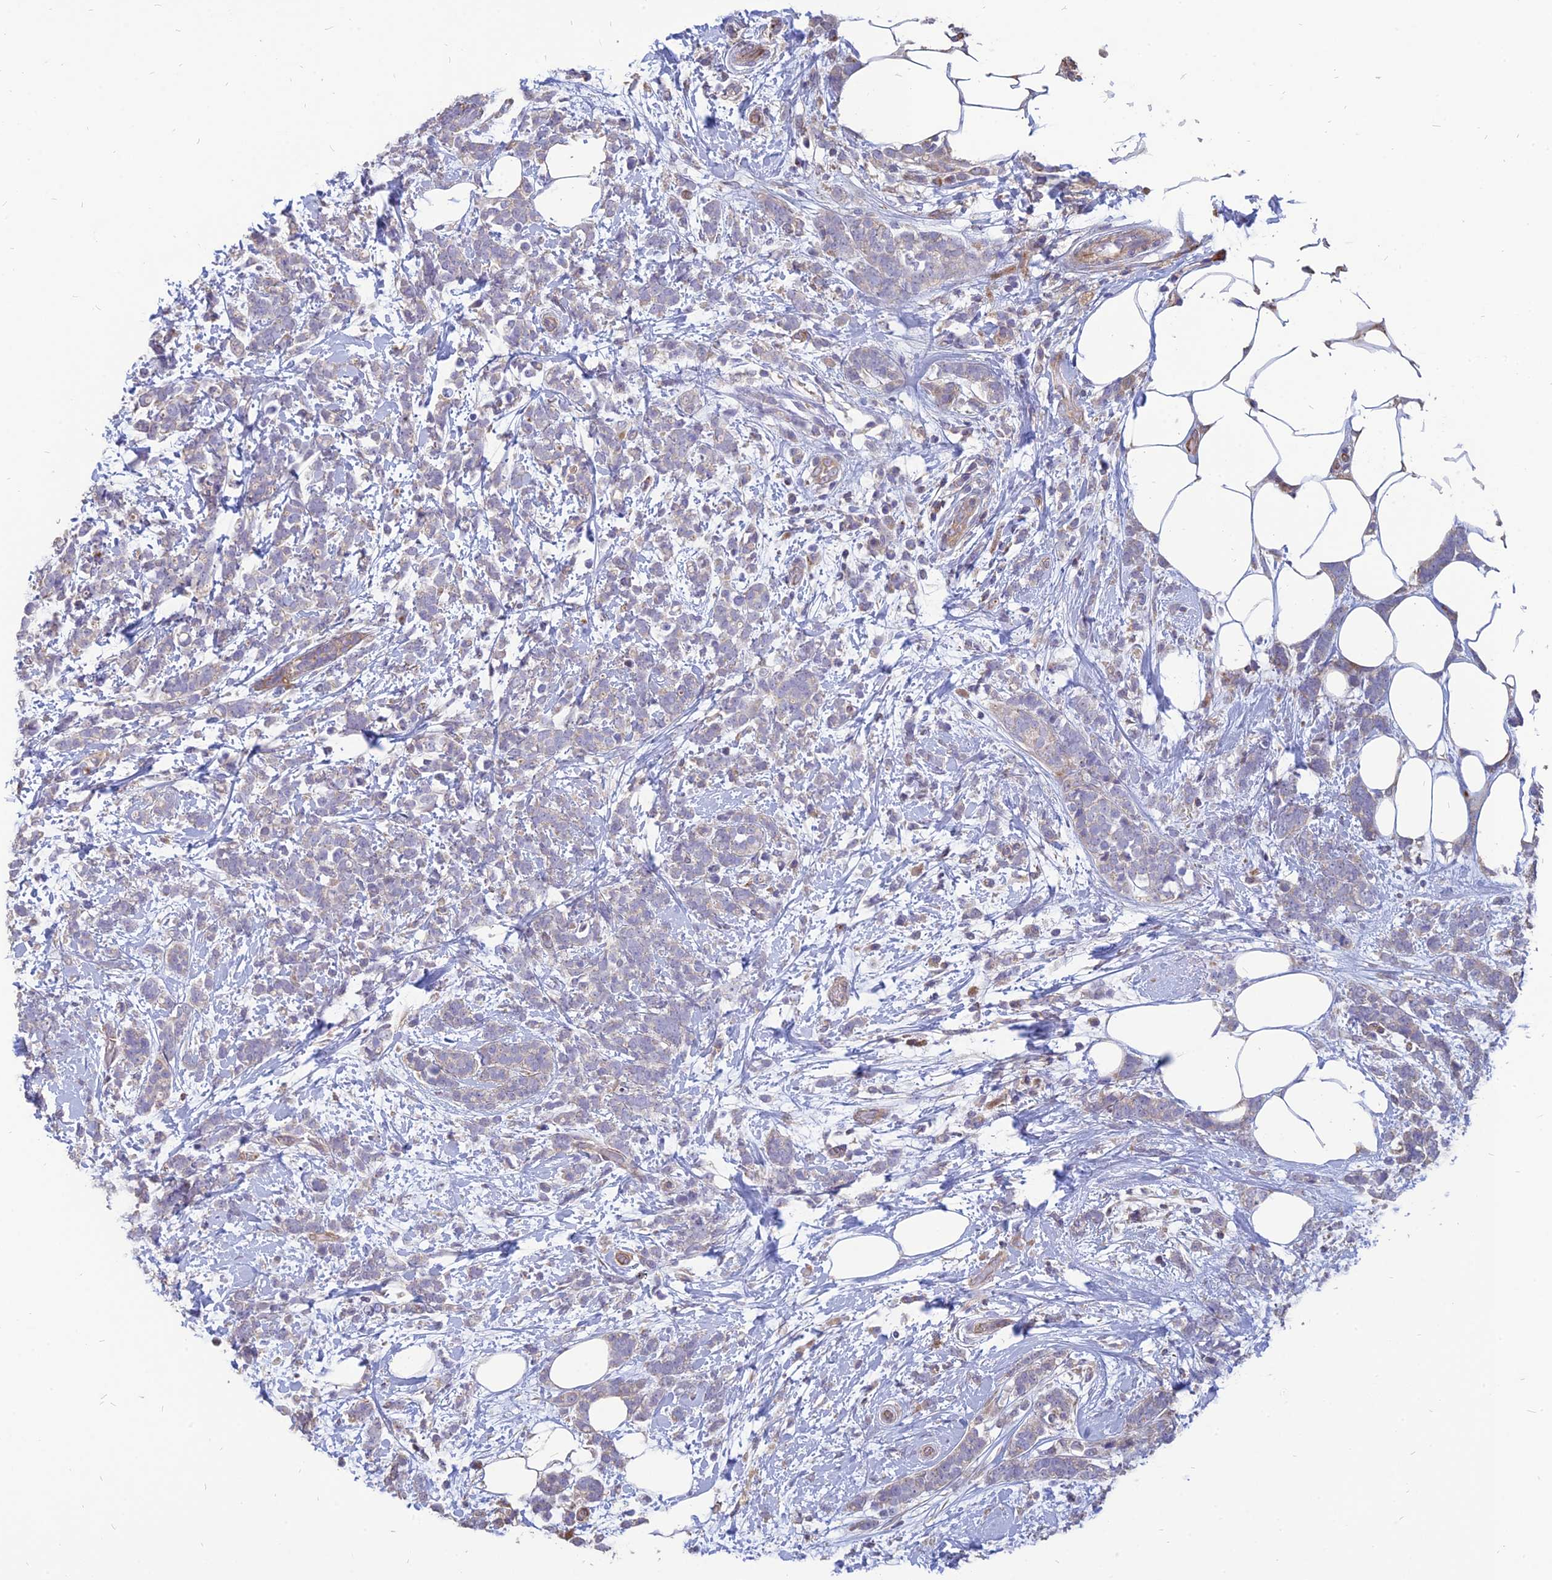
{"staining": {"intensity": "negative", "quantity": "none", "location": "none"}, "tissue": "breast cancer", "cell_type": "Tumor cells", "image_type": "cancer", "snomed": [{"axis": "morphology", "description": "Lobular carcinoma"}, {"axis": "topography", "description": "Breast"}], "caption": "A photomicrograph of lobular carcinoma (breast) stained for a protein displays no brown staining in tumor cells.", "gene": "ST3GAL6", "patient": {"sex": "female", "age": 58}}